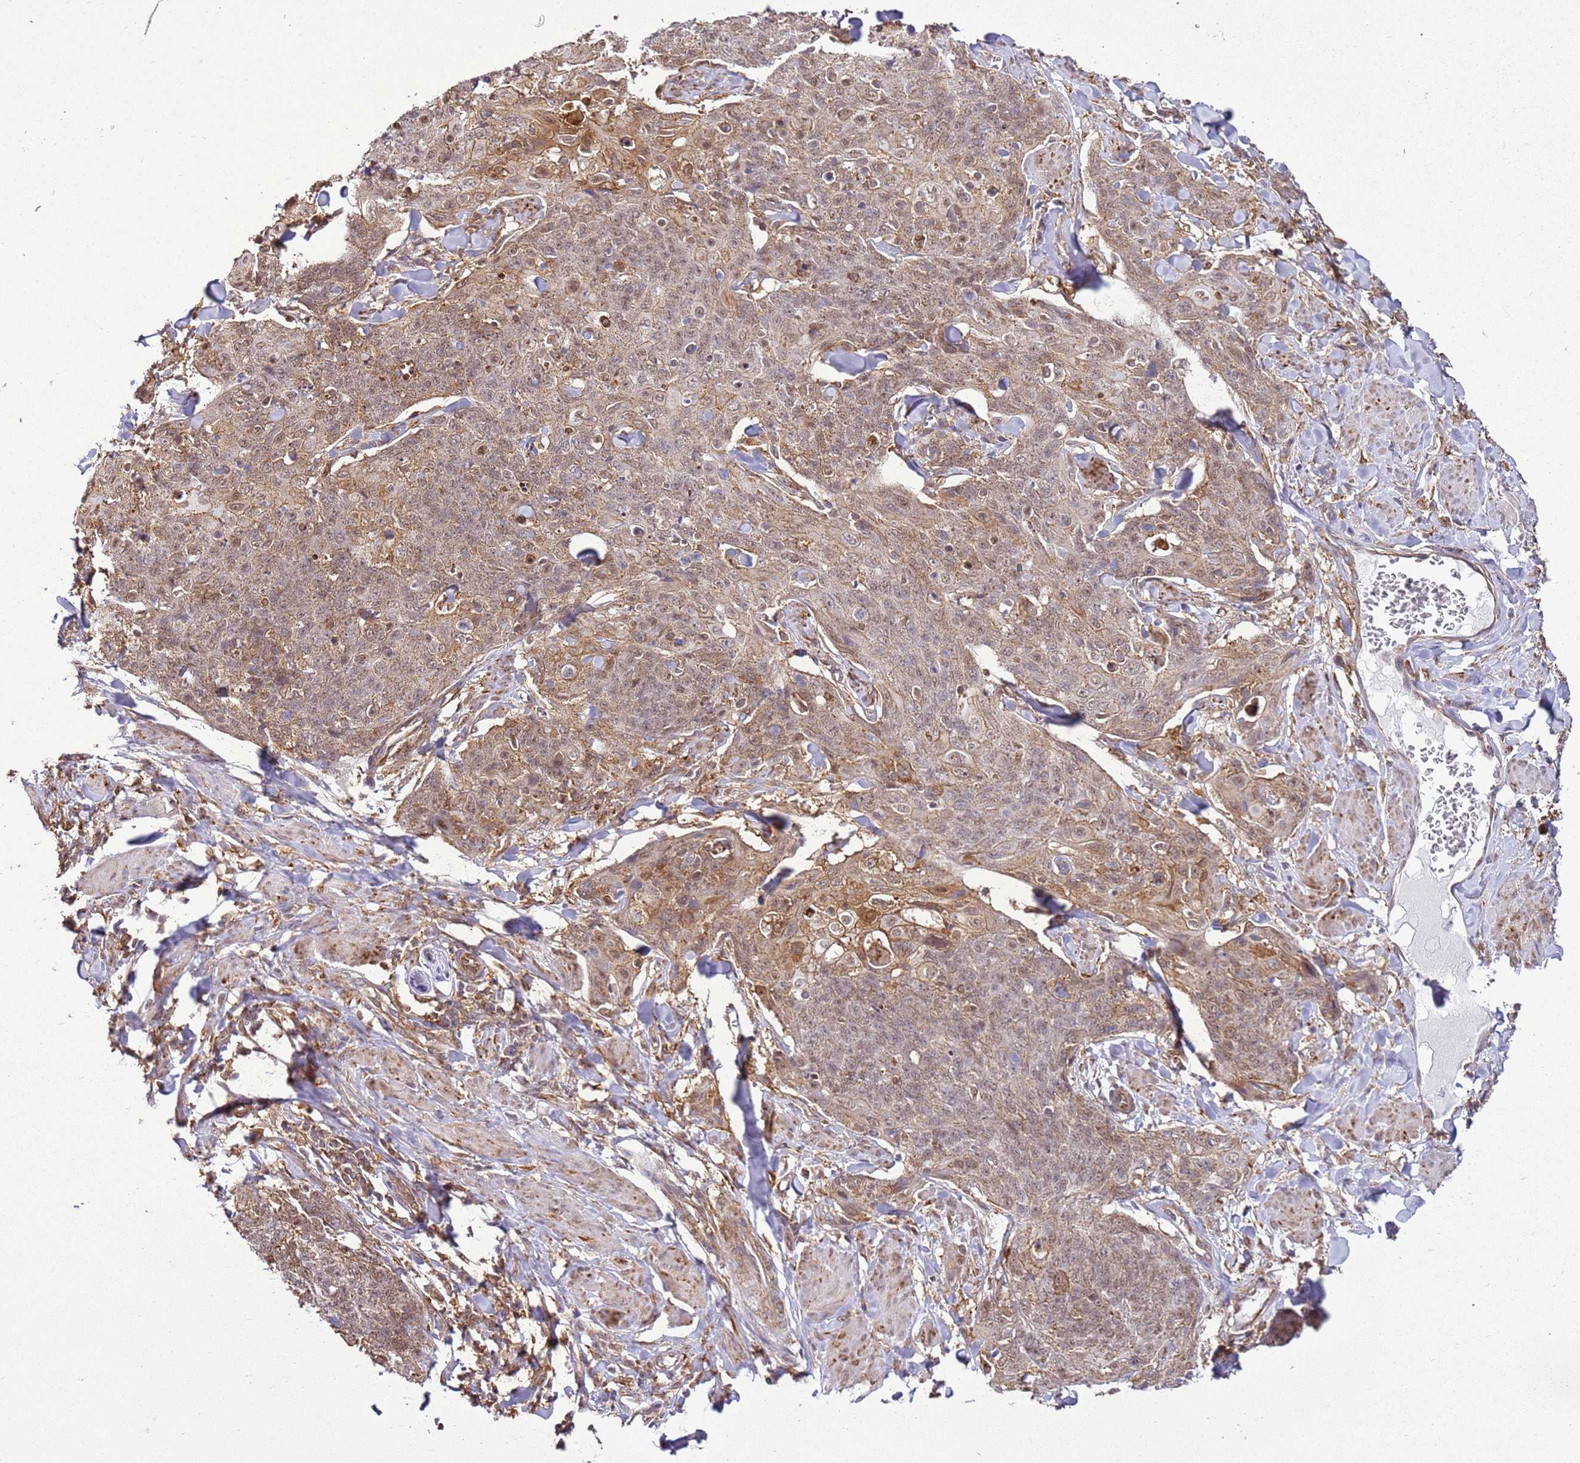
{"staining": {"intensity": "weak", "quantity": ">75%", "location": "cytoplasmic/membranous,nuclear"}, "tissue": "skin cancer", "cell_type": "Tumor cells", "image_type": "cancer", "snomed": [{"axis": "morphology", "description": "Squamous cell carcinoma, NOS"}, {"axis": "topography", "description": "Skin"}, {"axis": "topography", "description": "Vulva"}], "caption": "This is a histology image of immunohistochemistry staining of skin cancer, which shows weak positivity in the cytoplasmic/membranous and nuclear of tumor cells.", "gene": "GABRE", "patient": {"sex": "female", "age": 85}}